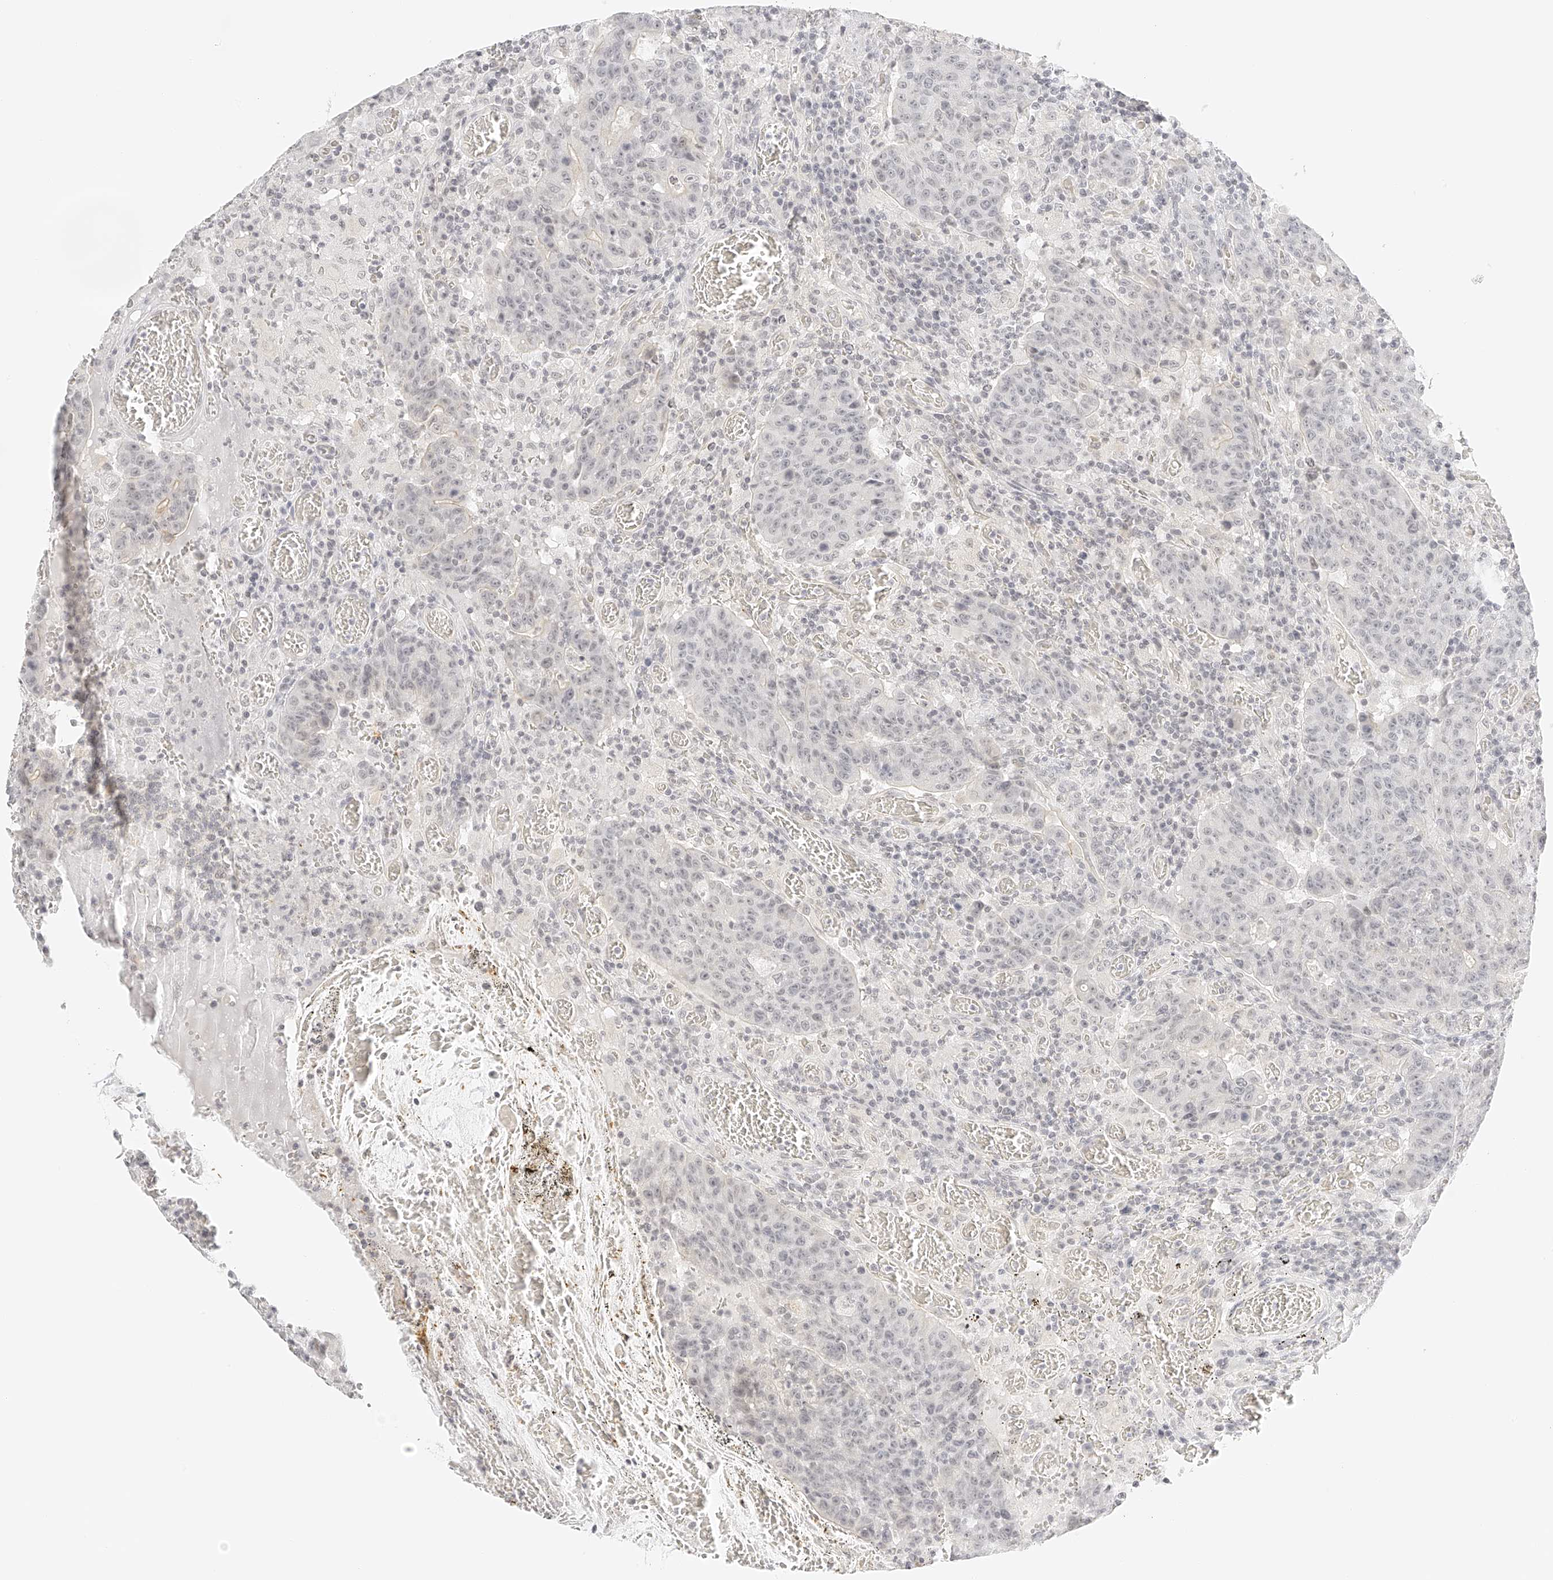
{"staining": {"intensity": "negative", "quantity": "none", "location": "none"}, "tissue": "colorectal cancer", "cell_type": "Tumor cells", "image_type": "cancer", "snomed": [{"axis": "morphology", "description": "Adenocarcinoma, NOS"}, {"axis": "topography", "description": "Colon"}], "caption": "Photomicrograph shows no protein staining in tumor cells of colorectal adenocarcinoma tissue.", "gene": "ZFP69", "patient": {"sex": "female", "age": 75}}